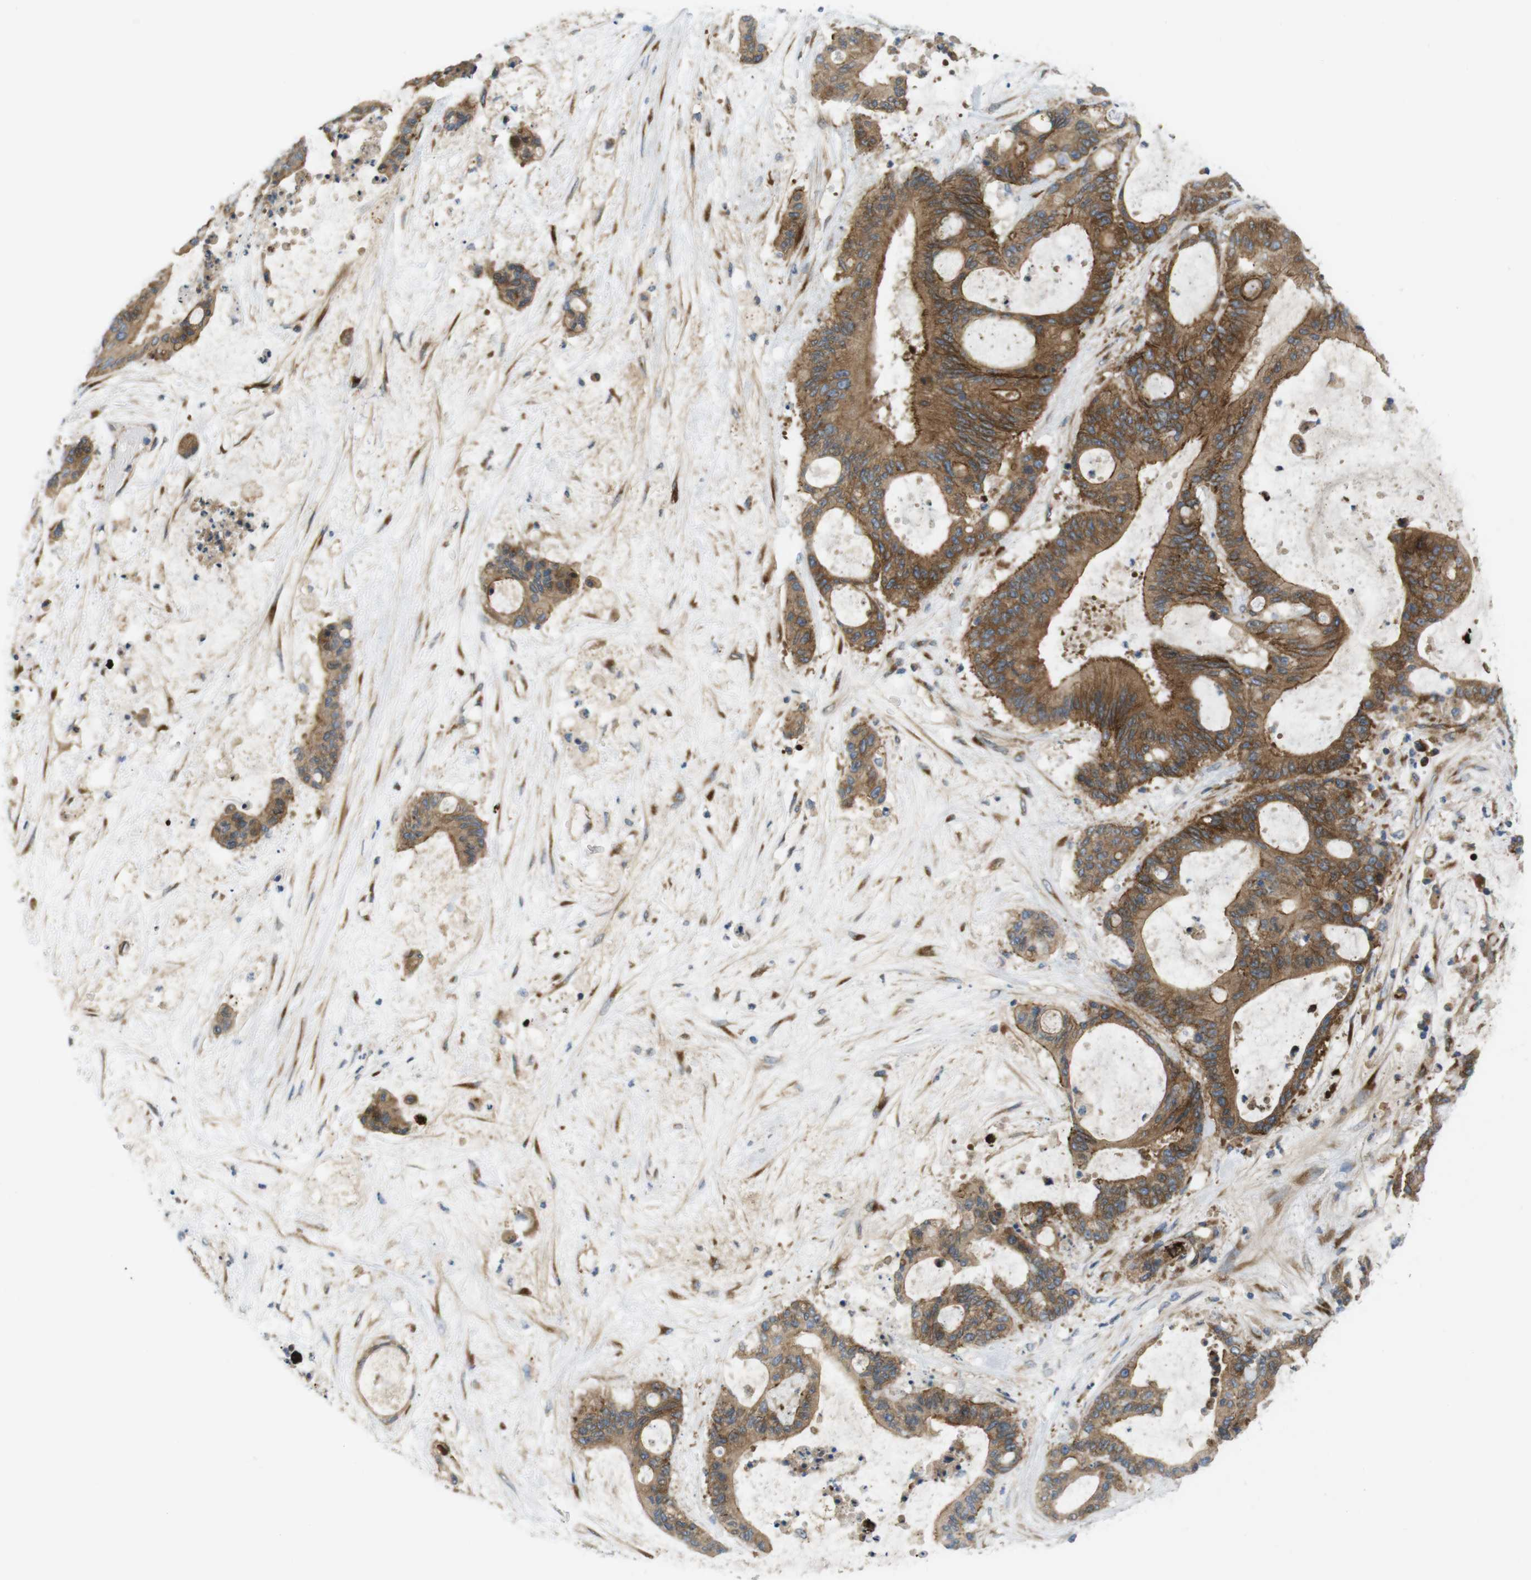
{"staining": {"intensity": "moderate", "quantity": ">75%", "location": "cytoplasmic/membranous"}, "tissue": "liver cancer", "cell_type": "Tumor cells", "image_type": "cancer", "snomed": [{"axis": "morphology", "description": "Cholangiocarcinoma"}, {"axis": "topography", "description": "Liver"}], "caption": "IHC micrograph of human liver cholangiocarcinoma stained for a protein (brown), which reveals medium levels of moderate cytoplasmic/membranous staining in approximately >75% of tumor cells.", "gene": "GJC3", "patient": {"sex": "female", "age": 73}}